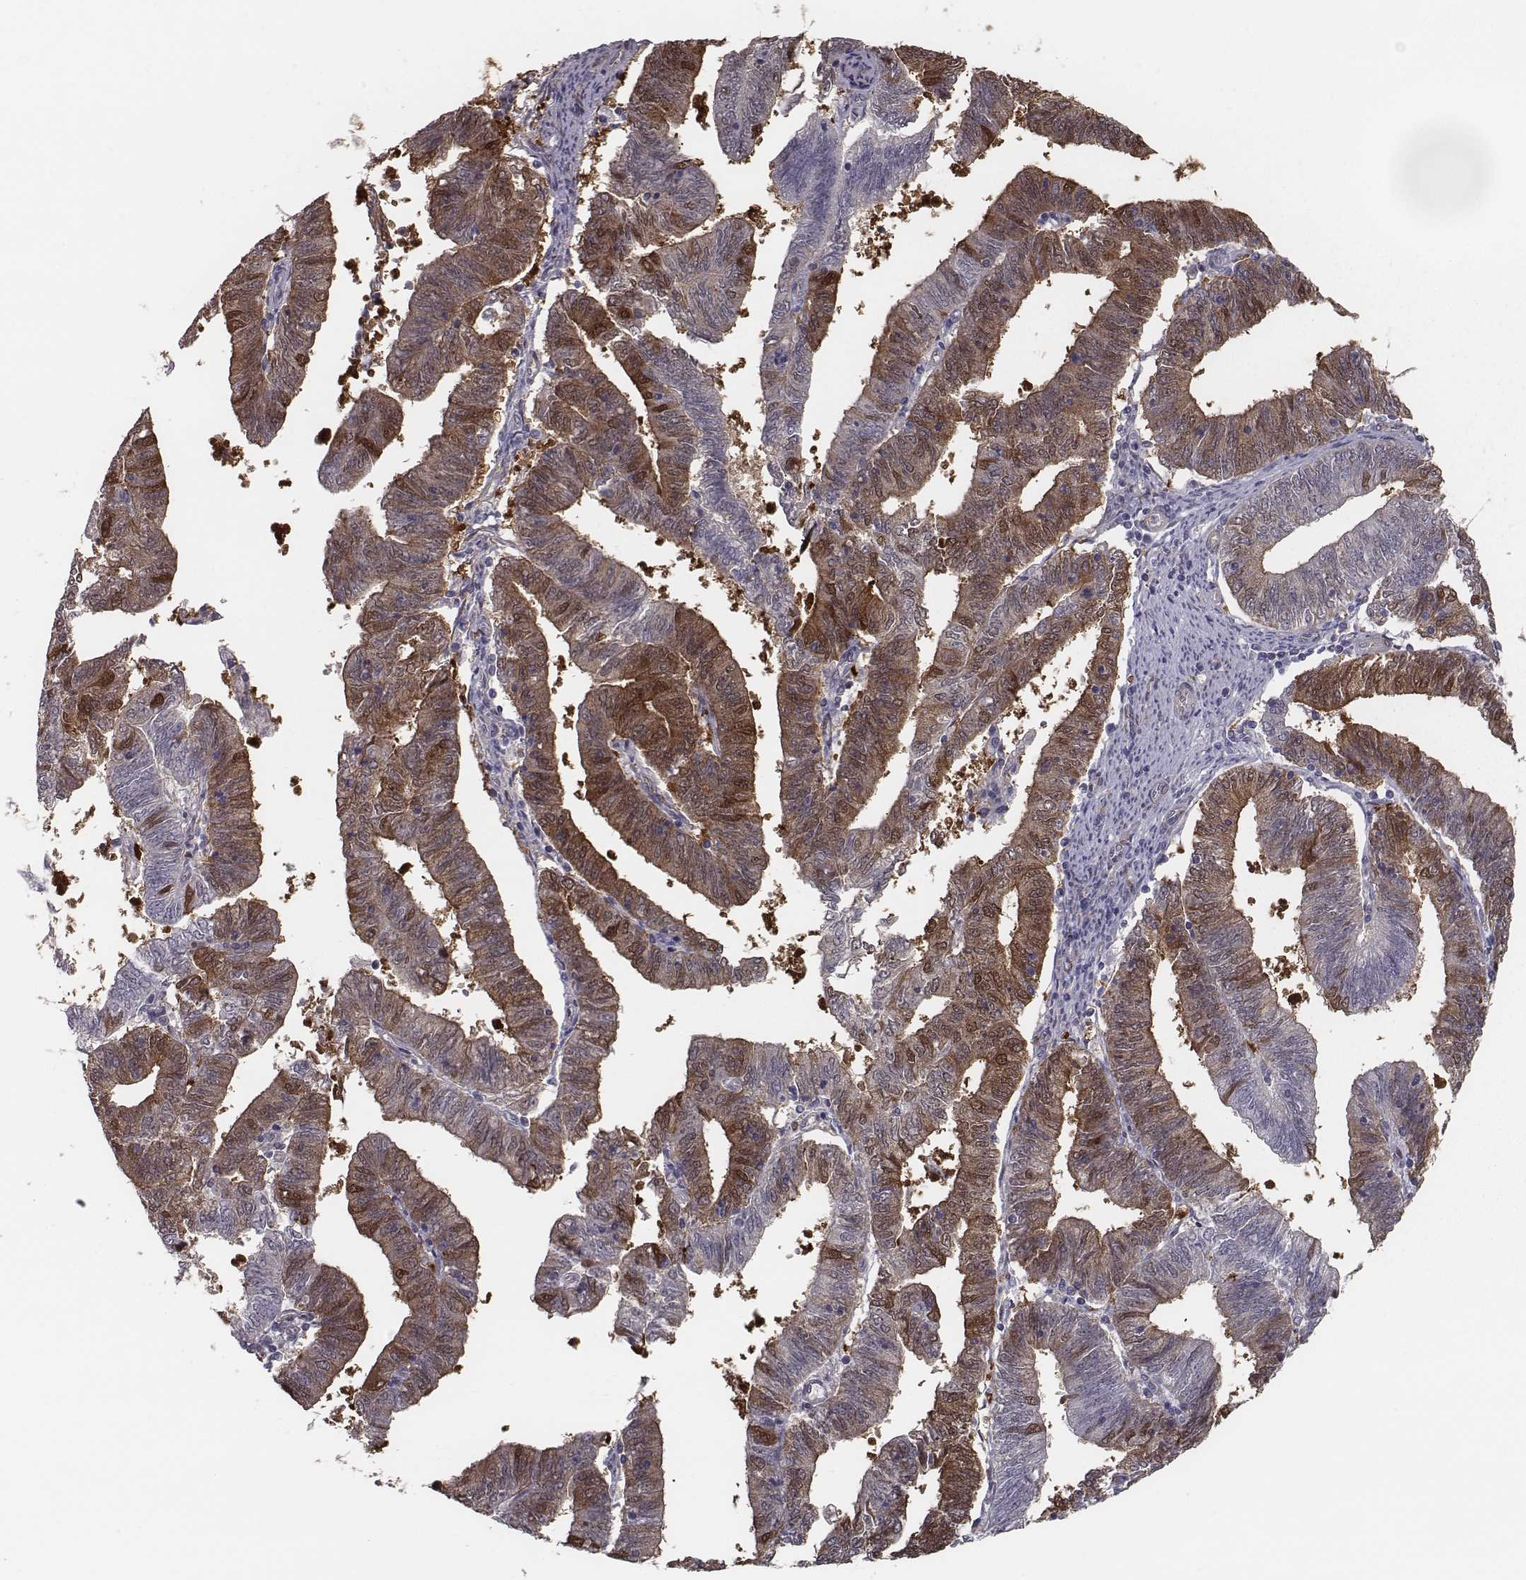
{"staining": {"intensity": "moderate", "quantity": "25%-75%", "location": "cytoplasmic/membranous"}, "tissue": "endometrial cancer", "cell_type": "Tumor cells", "image_type": "cancer", "snomed": [{"axis": "morphology", "description": "Adenocarcinoma, NOS"}, {"axis": "topography", "description": "Endometrium"}], "caption": "Human adenocarcinoma (endometrial) stained with a protein marker reveals moderate staining in tumor cells.", "gene": "ISYNA1", "patient": {"sex": "female", "age": 82}}